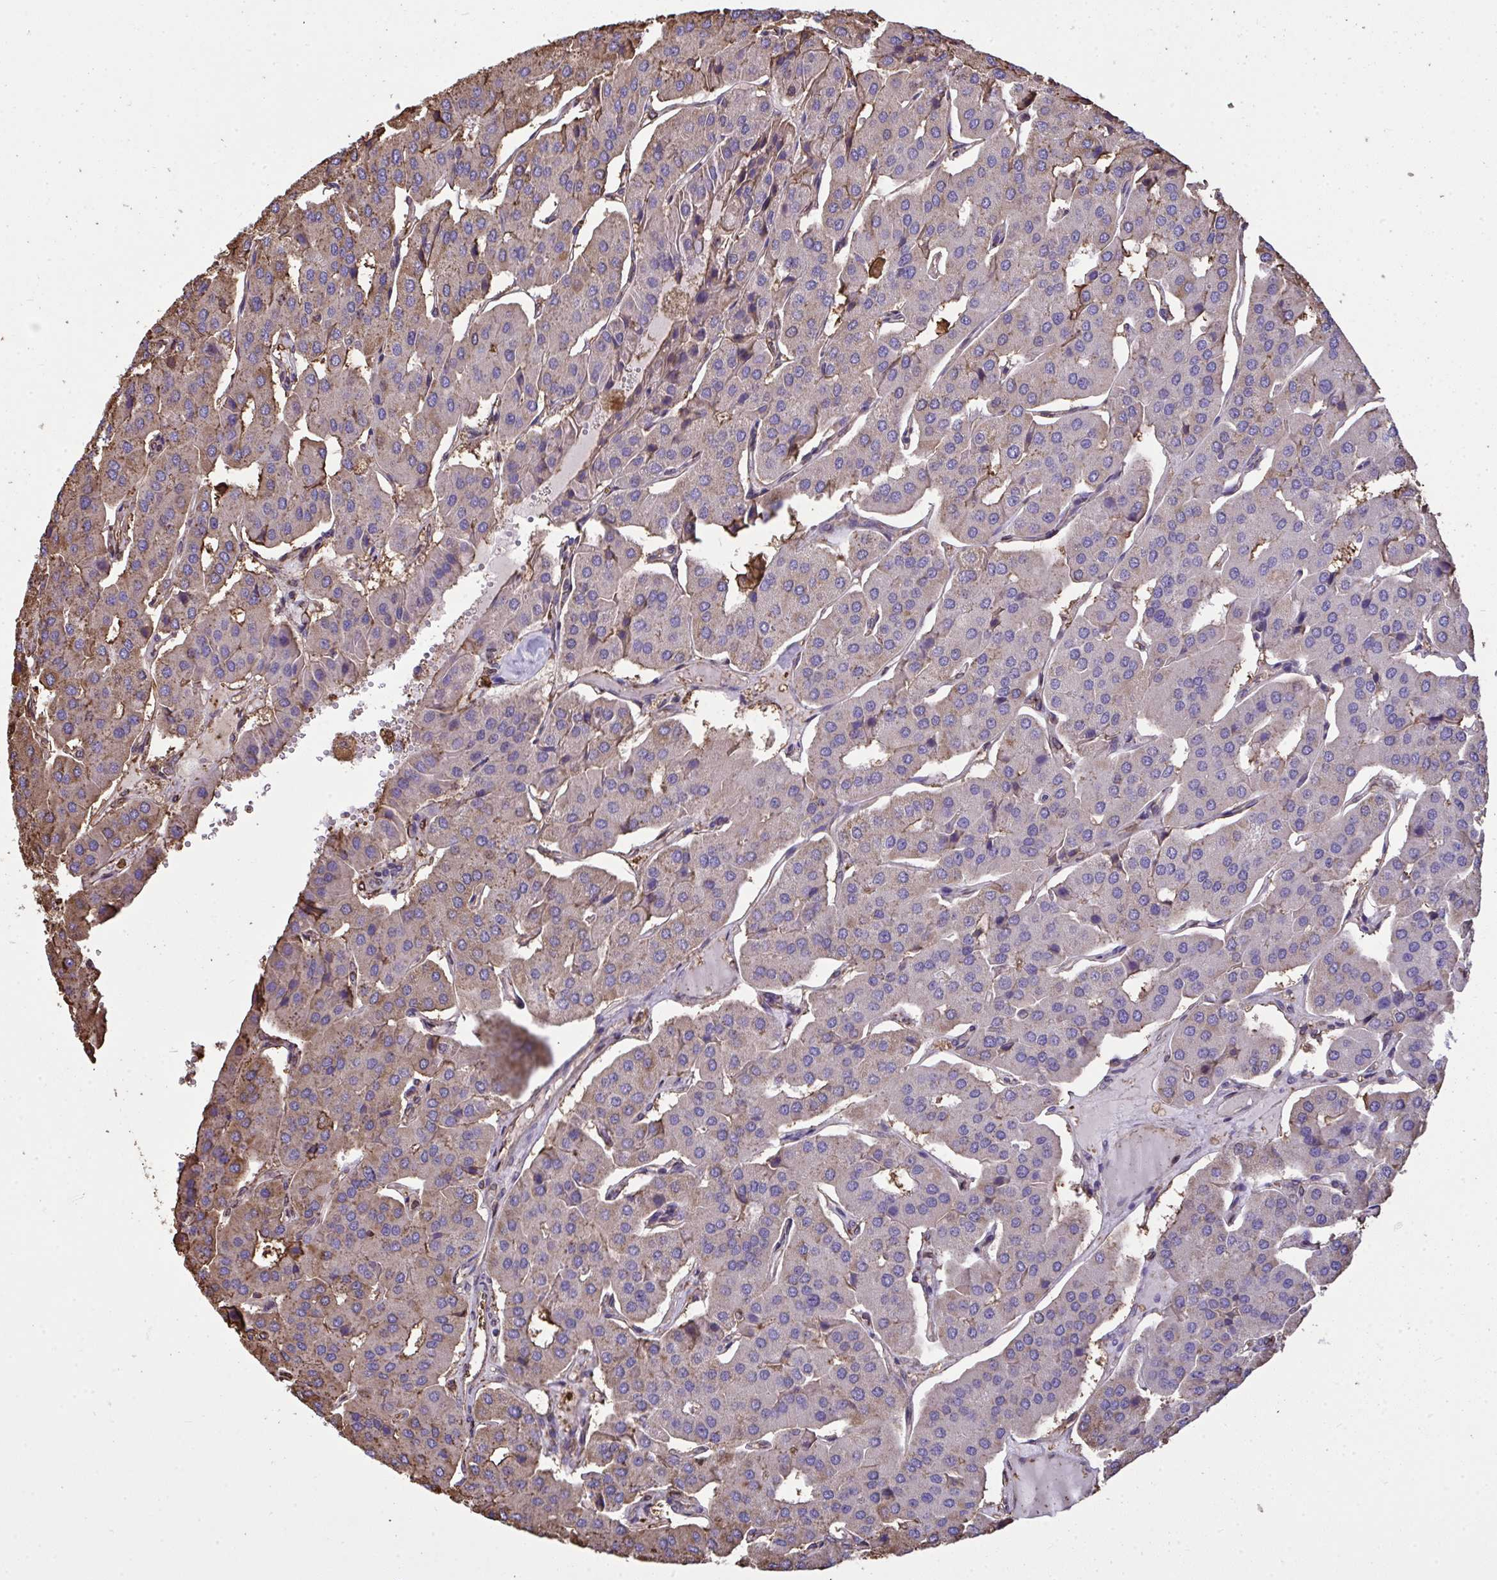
{"staining": {"intensity": "weak", "quantity": "<25%", "location": "cytoplasmic/membranous"}, "tissue": "parathyroid gland", "cell_type": "Glandular cells", "image_type": "normal", "snomed": [{"axis": "morphology", "description": "Normal tissue, NOS"}, {"axis": "morphology", "description": "Adenoma, NOS"}, {"axis": "topography", "description": "Parathyroid gland"}], "caption": "Image shows no significant protein staining in glandular cells of benign parathyroid gland. Brightfield microscopy of immunohistochemistry (IHC) stained with DAB (brown) and hematoxylin (blue), captured at high magnification.", "gene": "ANXA5", "patient": {"sex": "female", "age": 86}}